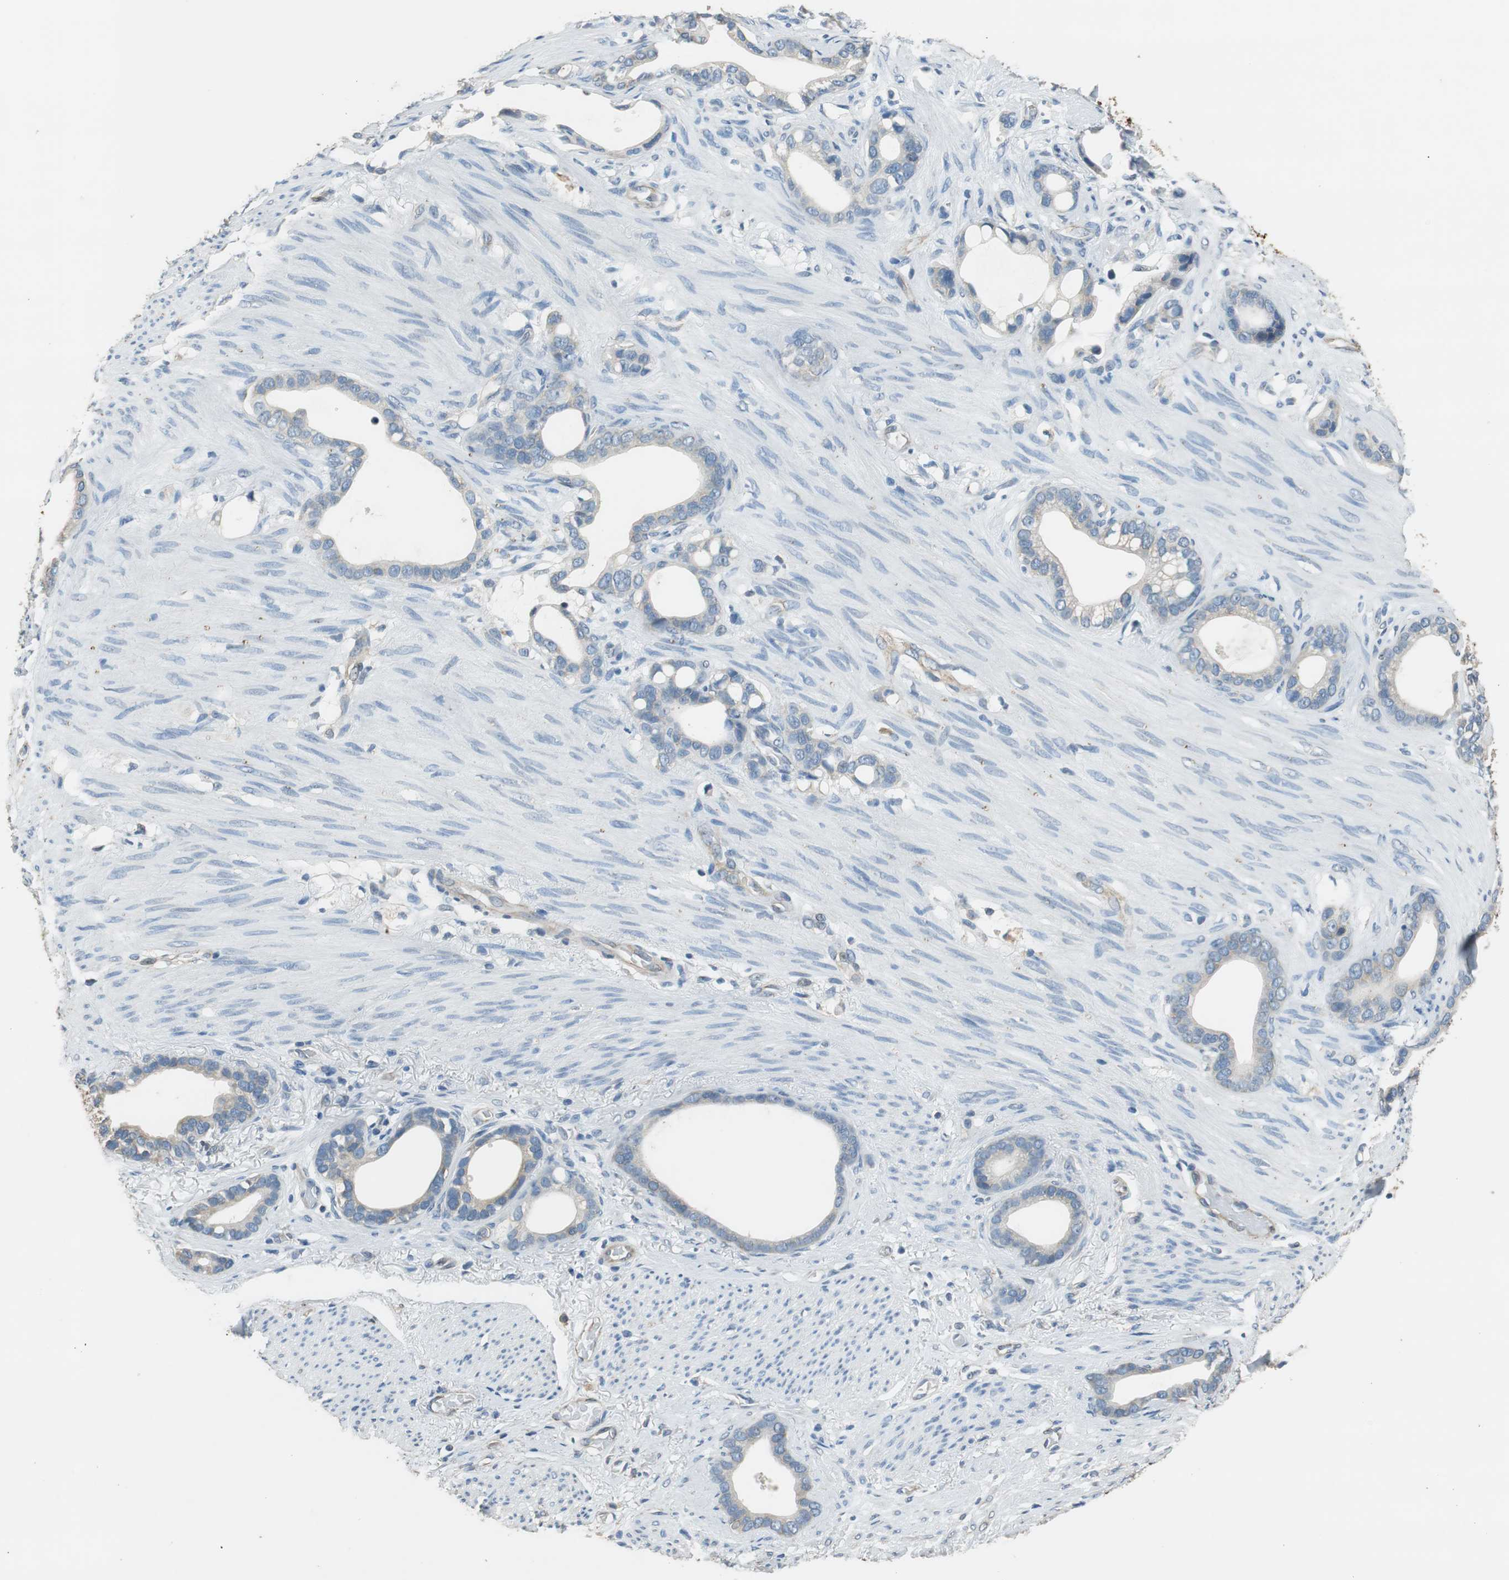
{"staining": {"intensity": "negative", "quantity": "none", "location": "none"}, "tissue": "stomach cancer", "cell_type": "Tumor cells", "image_type": "cancer", "snomed": [{"axis": "morphology", "description": "Adenocarcinoma, NOS"}, {"axis": "topography", "description": "Stomach"}], "caption": "The immunohistochemistry photomicrograph has no significant expression in tumor cells of stomach cancer tissue.", "gene": "ALDH4A1", "patient": {"sex": "female", "age": 75}}